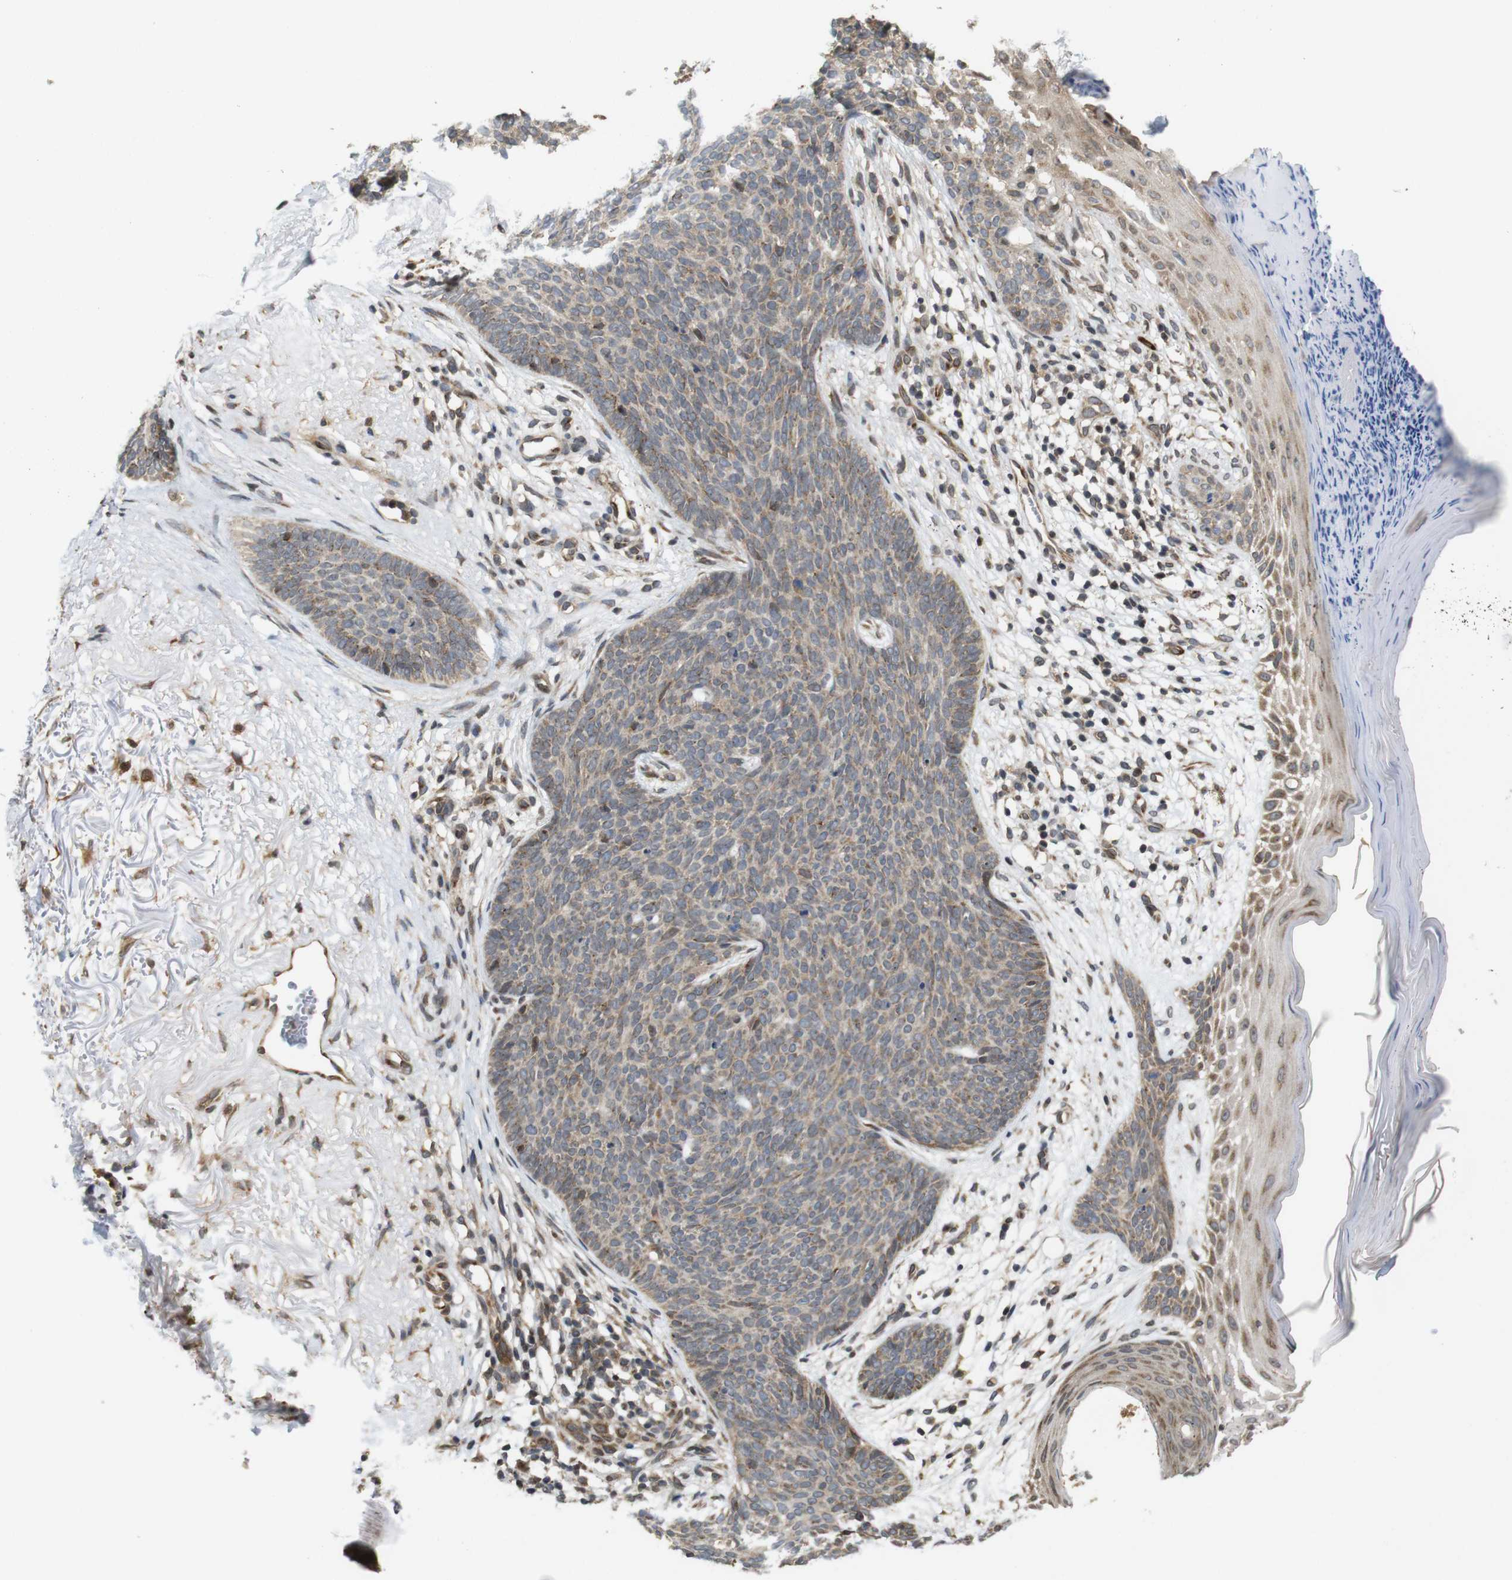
{"staining": {"intensity": "weak", "quantity": "<25%", "location": "cytoplasmic/membranous"}, "tissue": "skin cancer", "cell_type": "Tumor cells", "image_type": "cancer", "snomed": [{"axis": "morphology", "description": "Normal tissue, NOS"}, {"axis": "morphology", "description": "Basal cell carcinoma"}, {"axis": "topography", "description": "Skin"}], "caption": "Tumor cells show no significant protein expression in skin cancer.", "gene": "EFCAB14", "patient": {"sex": "female", "age": 70}}